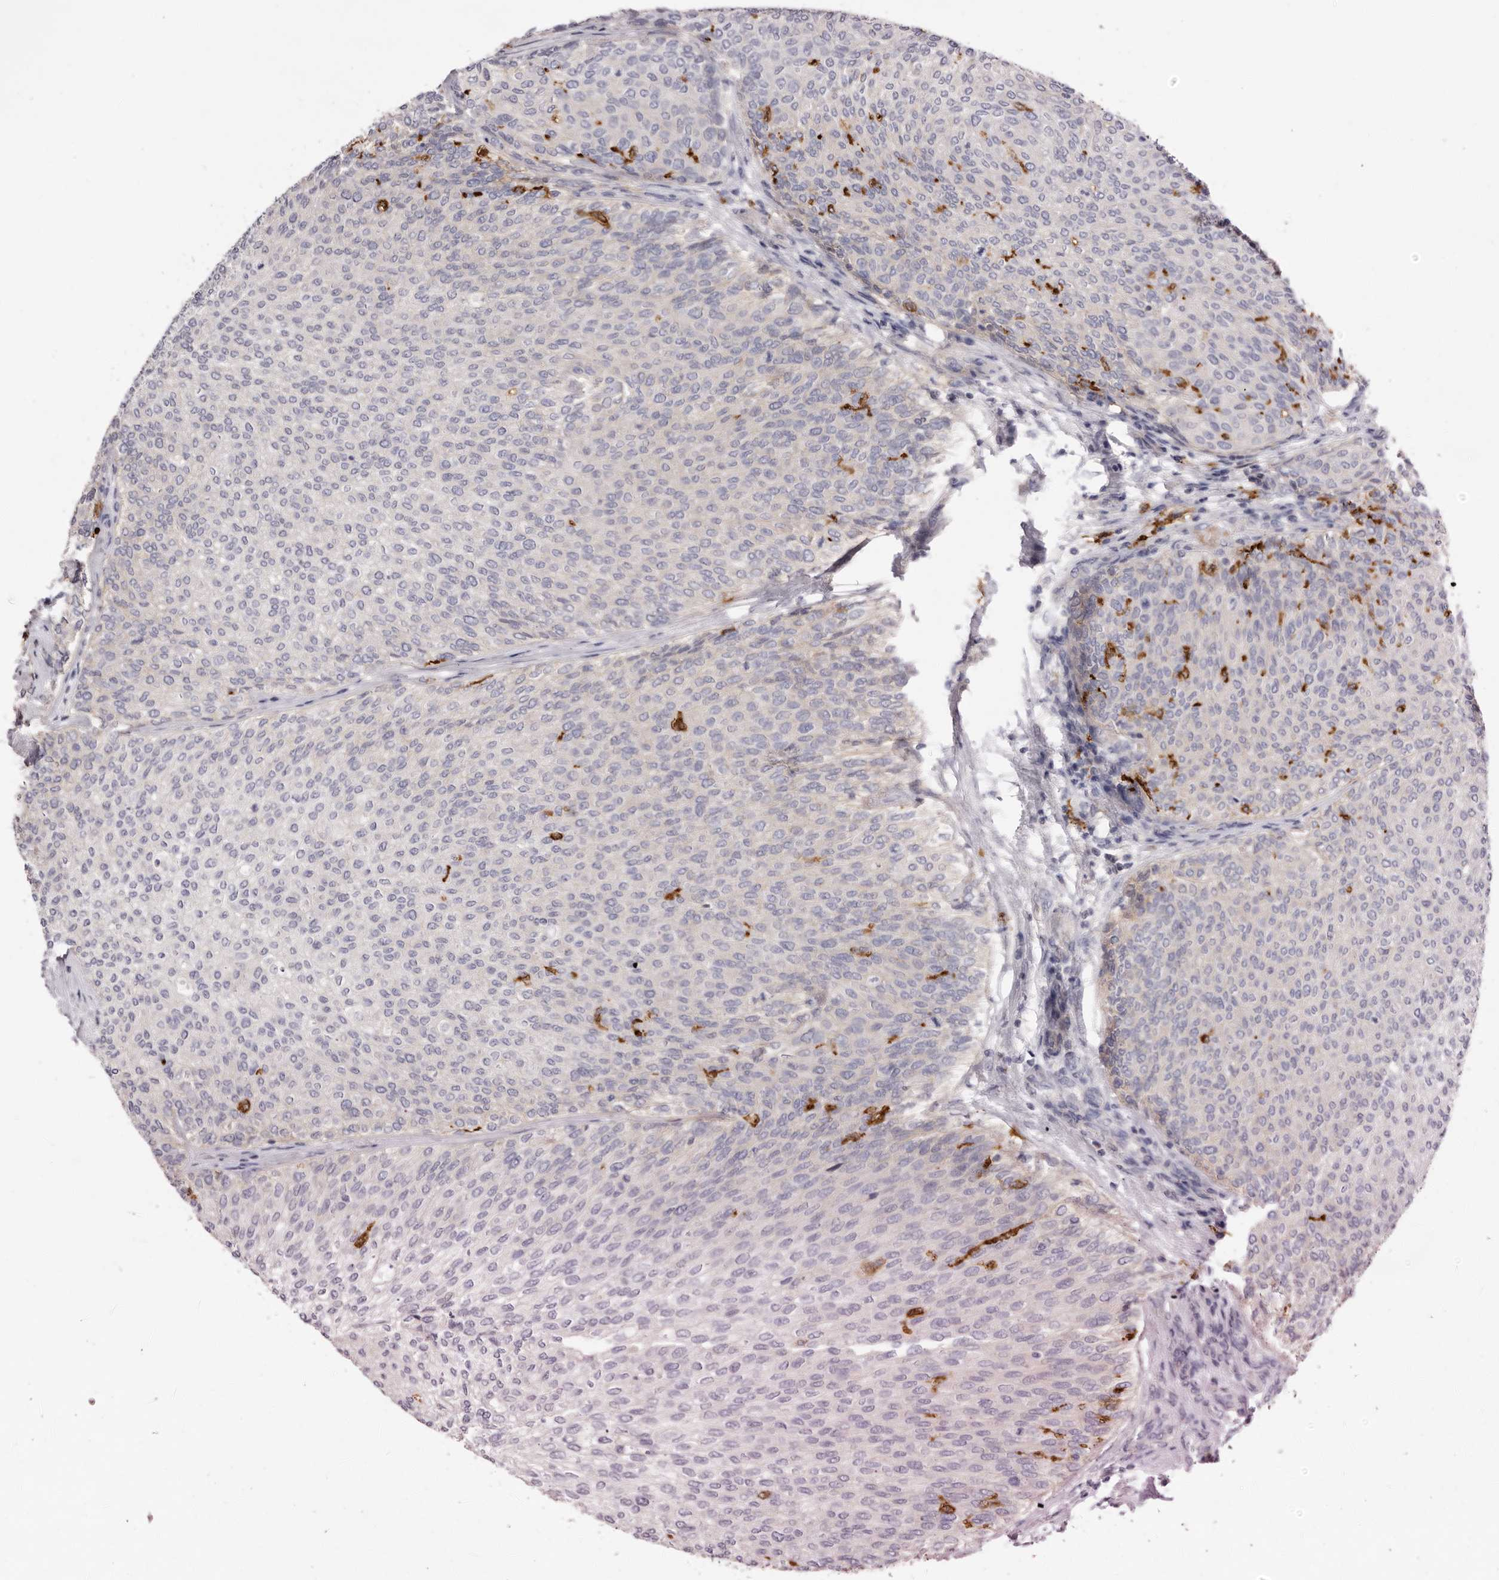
{"staining": {"intensity": "negative", "quantity": "none", "location": "none"}, "tissue": "urothelial cancer", "cell_type": "Tumor cells", "image_type": "cancer", "snomed": [{"axis": "morphology", "description": "Urothelial carcinoma, Low grade"}, {"axis": "topography", "description": "Urinary bladder"}], "caption": "A photomicrograph of urothelial cancer stained for a protein exhibits no brown staining in tumor cells.", "gene": "S1PR5", "patient": {"sex": "female", "age": 79}}